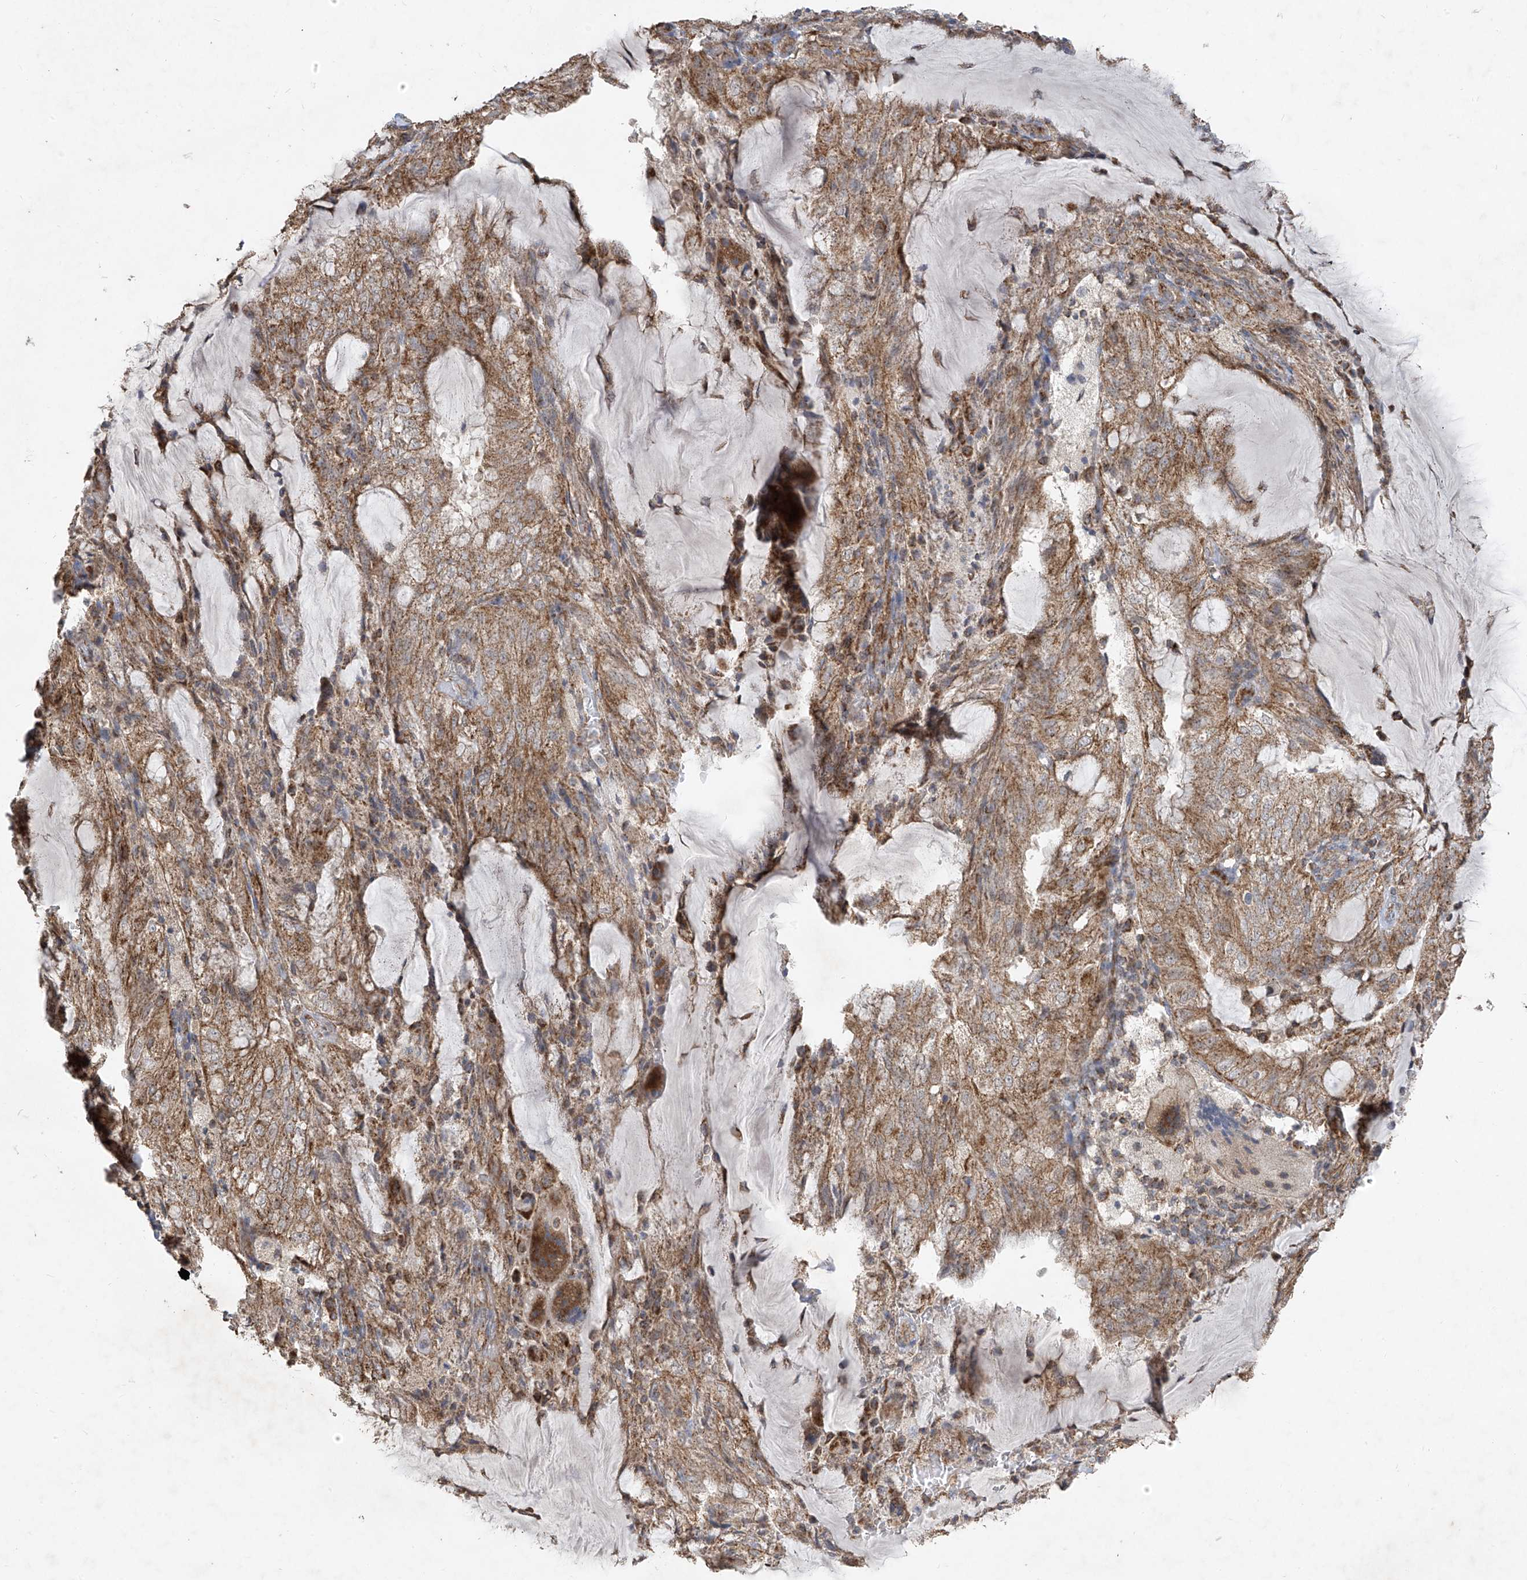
{"staining": {"intensity": "moderate", "quantity": ">75%", "location": "cytoplasmic/membranous"}, "tissue": "endometrial cancer", "cell_type": "Tumor cells", "image_type": "cancer", "snomed": [{"axis": "morphology", "description": "Adenocarcinoma, NOS"}, {"axis": "topography", "description": "Endometrium"}], "caption": "Immunohistochemistry image of endometrial adenocarcinoma stained for a protein (brown), which shows medium levels of moderate cytoplasmic/membranous staining in about >75% of tumor cells.", "gene": "UQCC1", "patient": {"sex": "female", "age": 81}}